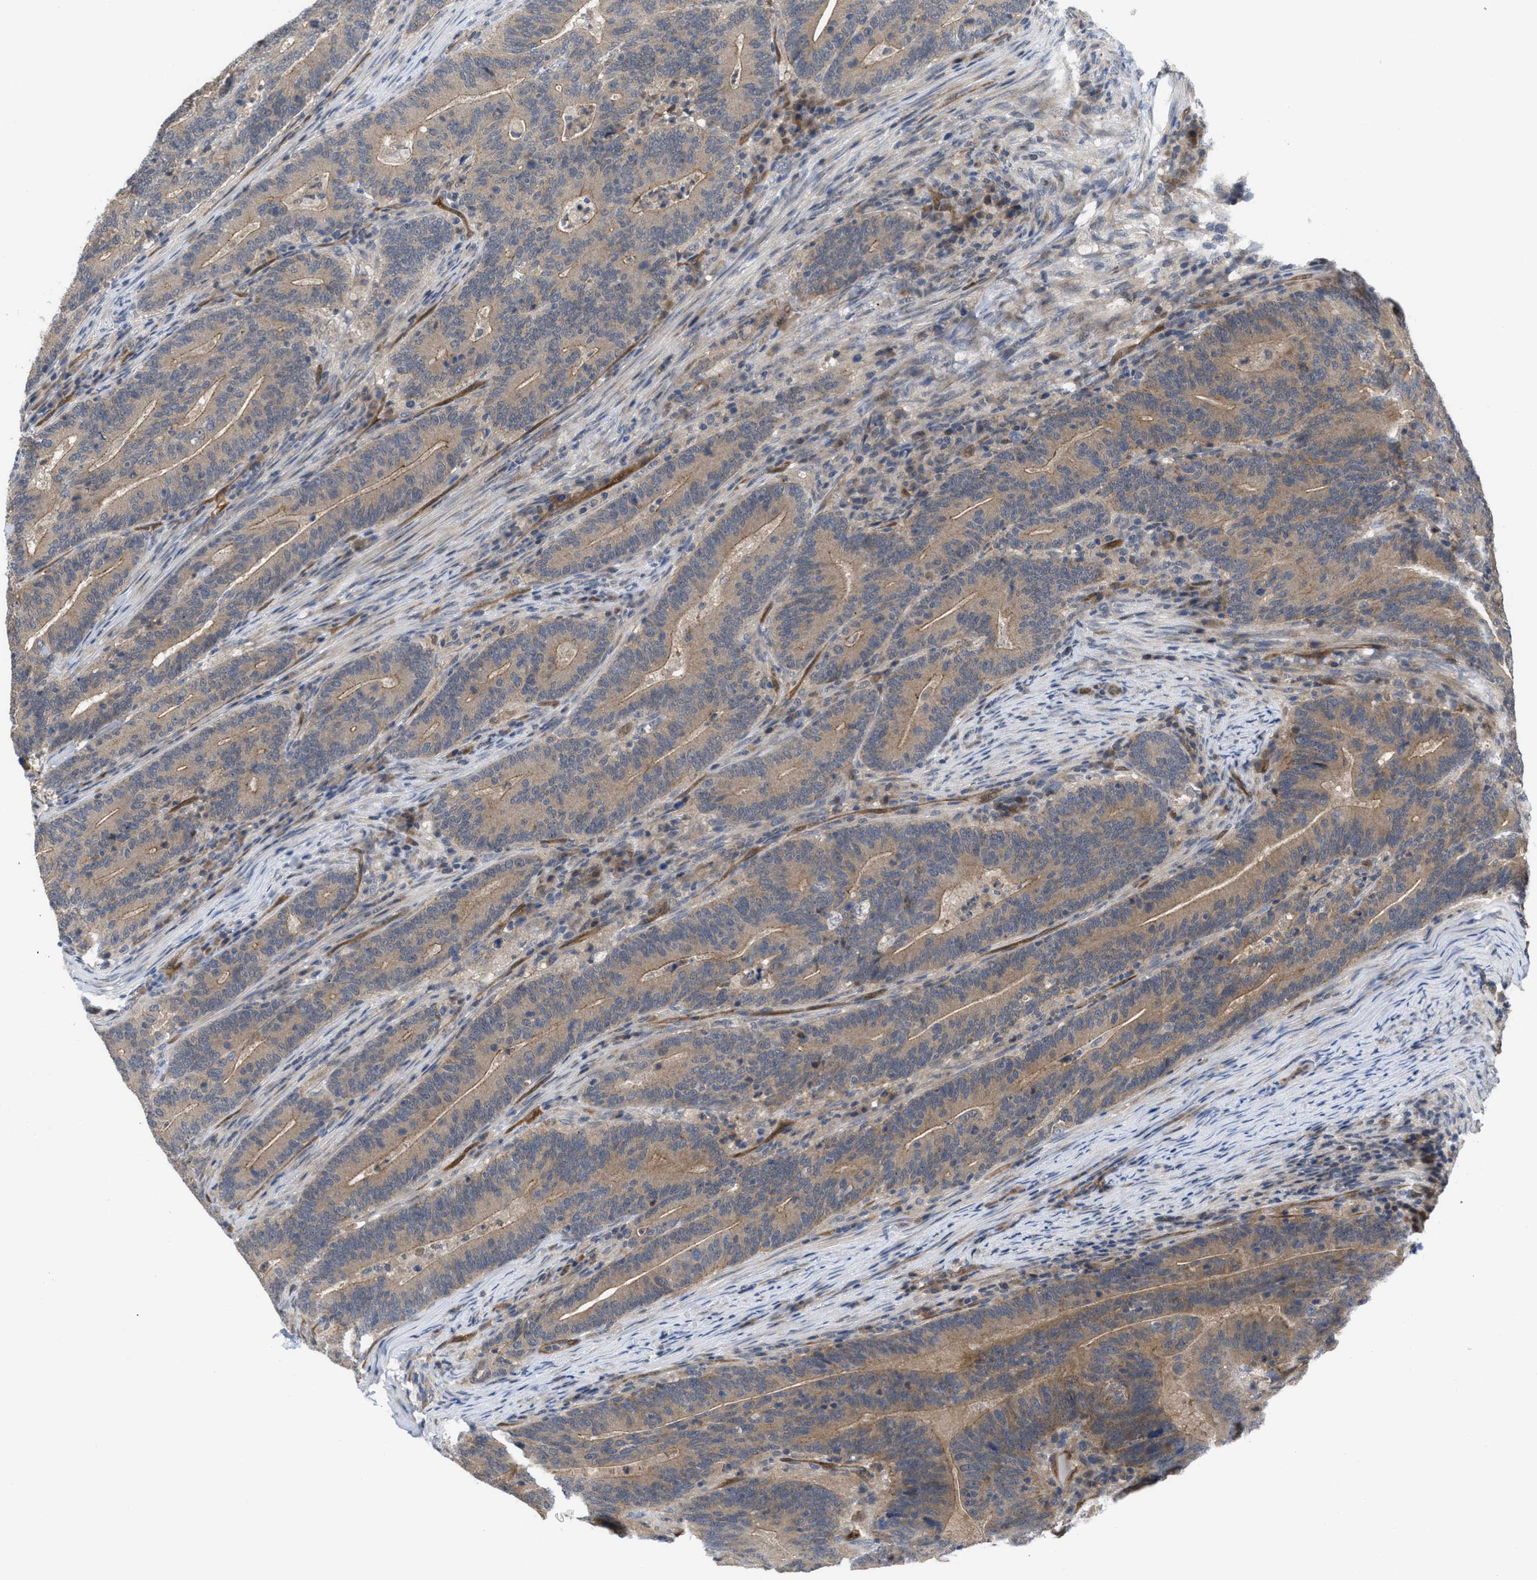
{"staining": {"intensity": "moderate", "quantity": ">75%", "location": "cytoplasmic/membranous"}, "tissue": "colorectal cancer", "cell_type": "Tumor cells", "image_type": "cancer", "snomed": [{"axis": "morphology", "description": "Adenocarcinoma, NOS"}, {"axis": "topography", "description": "Colon"}], "caption": "The image exhibits immunohistochemical staining of colorectal adenocarcinoma. There is moderate cytoplasmic/membranous positivity is appreciated in approximately >75% of tumor cells.", "gene": "LDAF1", "patient": {"sex": "female", "age": 66}}